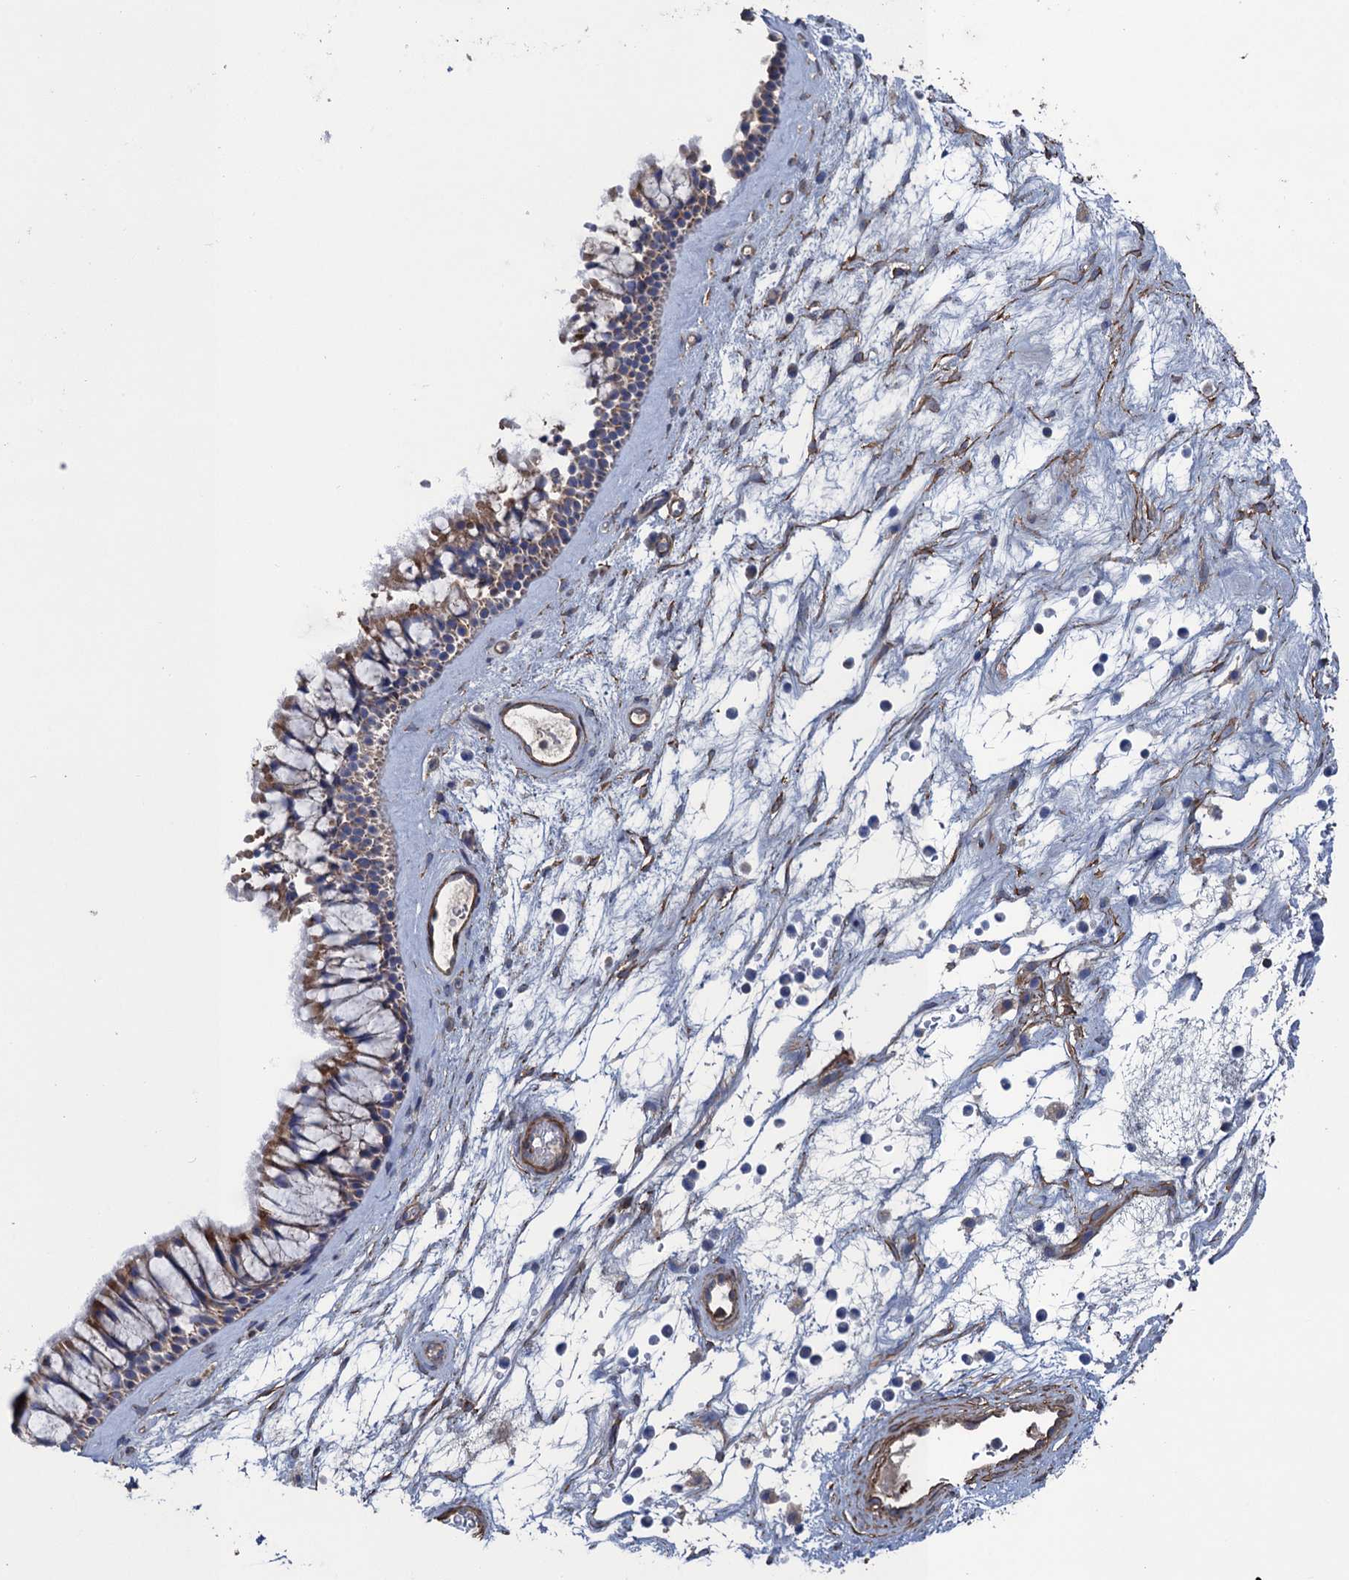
{"staining": {"intensity": "moderate", "quantity": "25%-75%", "location": "cytoplasmic/membranous"}, "tissue": "nasopharynx", "cell_type": "Respiratory epithelial cells", "image_type": "normal", "snomed": [{"axis": "morphology", "description": "Normal tissue, NOS"}, {"axis": "topography", "description": "Nasopharynx"}], "caption": "Nasopharynx stained with DAB IHC exhibits medium levels of moderate cytoplasmic/membranous positivity in about 25%-75% of respiratory epithelial cells.", "gene": "ENSG00000260643", "patient": {"sex": "male", "age": 64}}